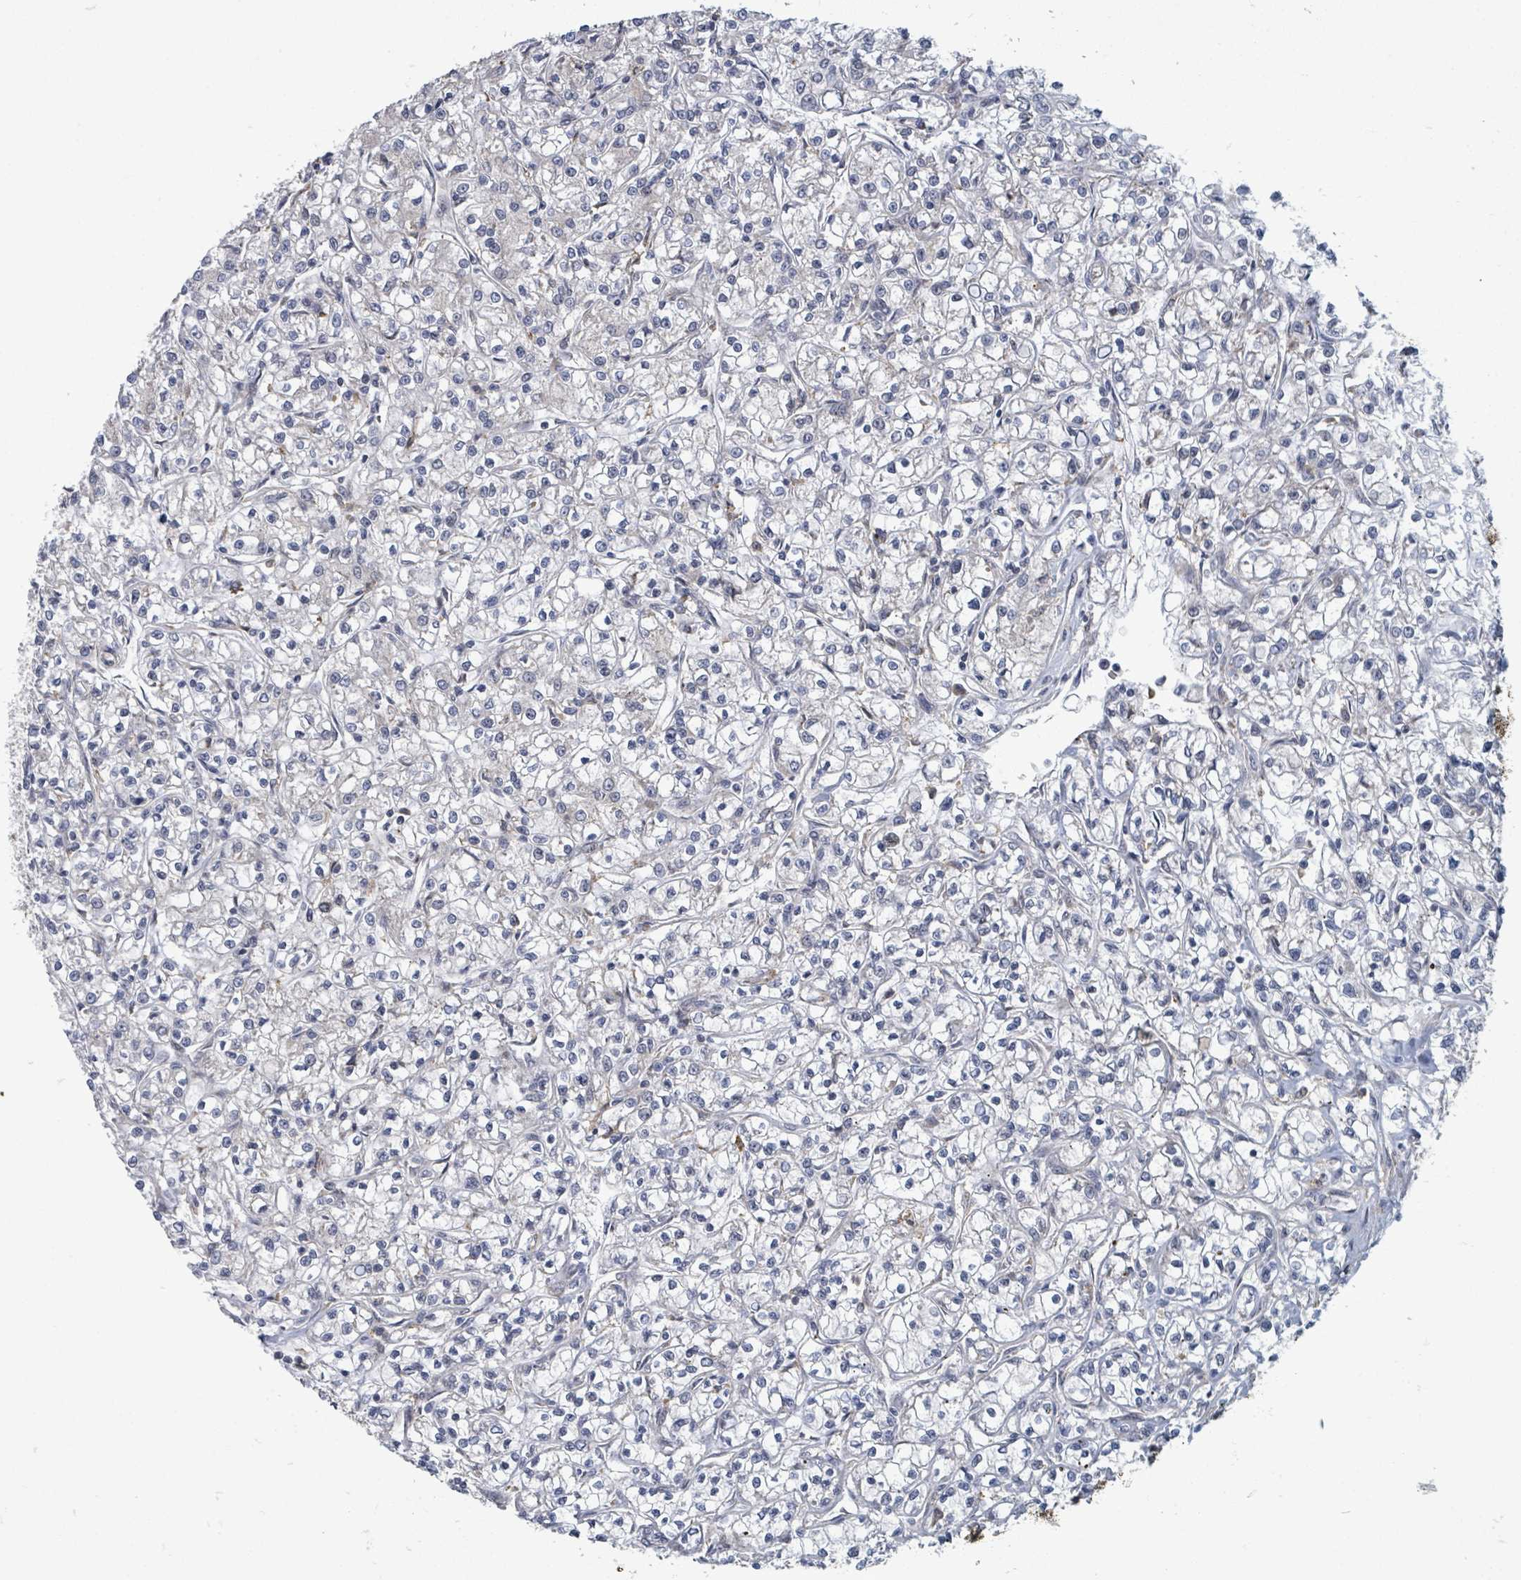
{"staining": {"intensity": "negative", "quantity": "none", "location": "none"}, "tissue": "renal cancer", "cell_type": "Tumor cells", "image_type": "cancer", "snomed": [{"axis": "morphology", "description": "Adenocarcinoma, NOS"}, {"axis": "topography", "description": "Kidney"}], "caption": "Immunohistochemistry micrograph of human renal adenocarcinoma stained for a protein (brown), which shows no expression in tumor cells.", "gene": "SHROOM2", "patient": {"sex": "female", "age": 59}}